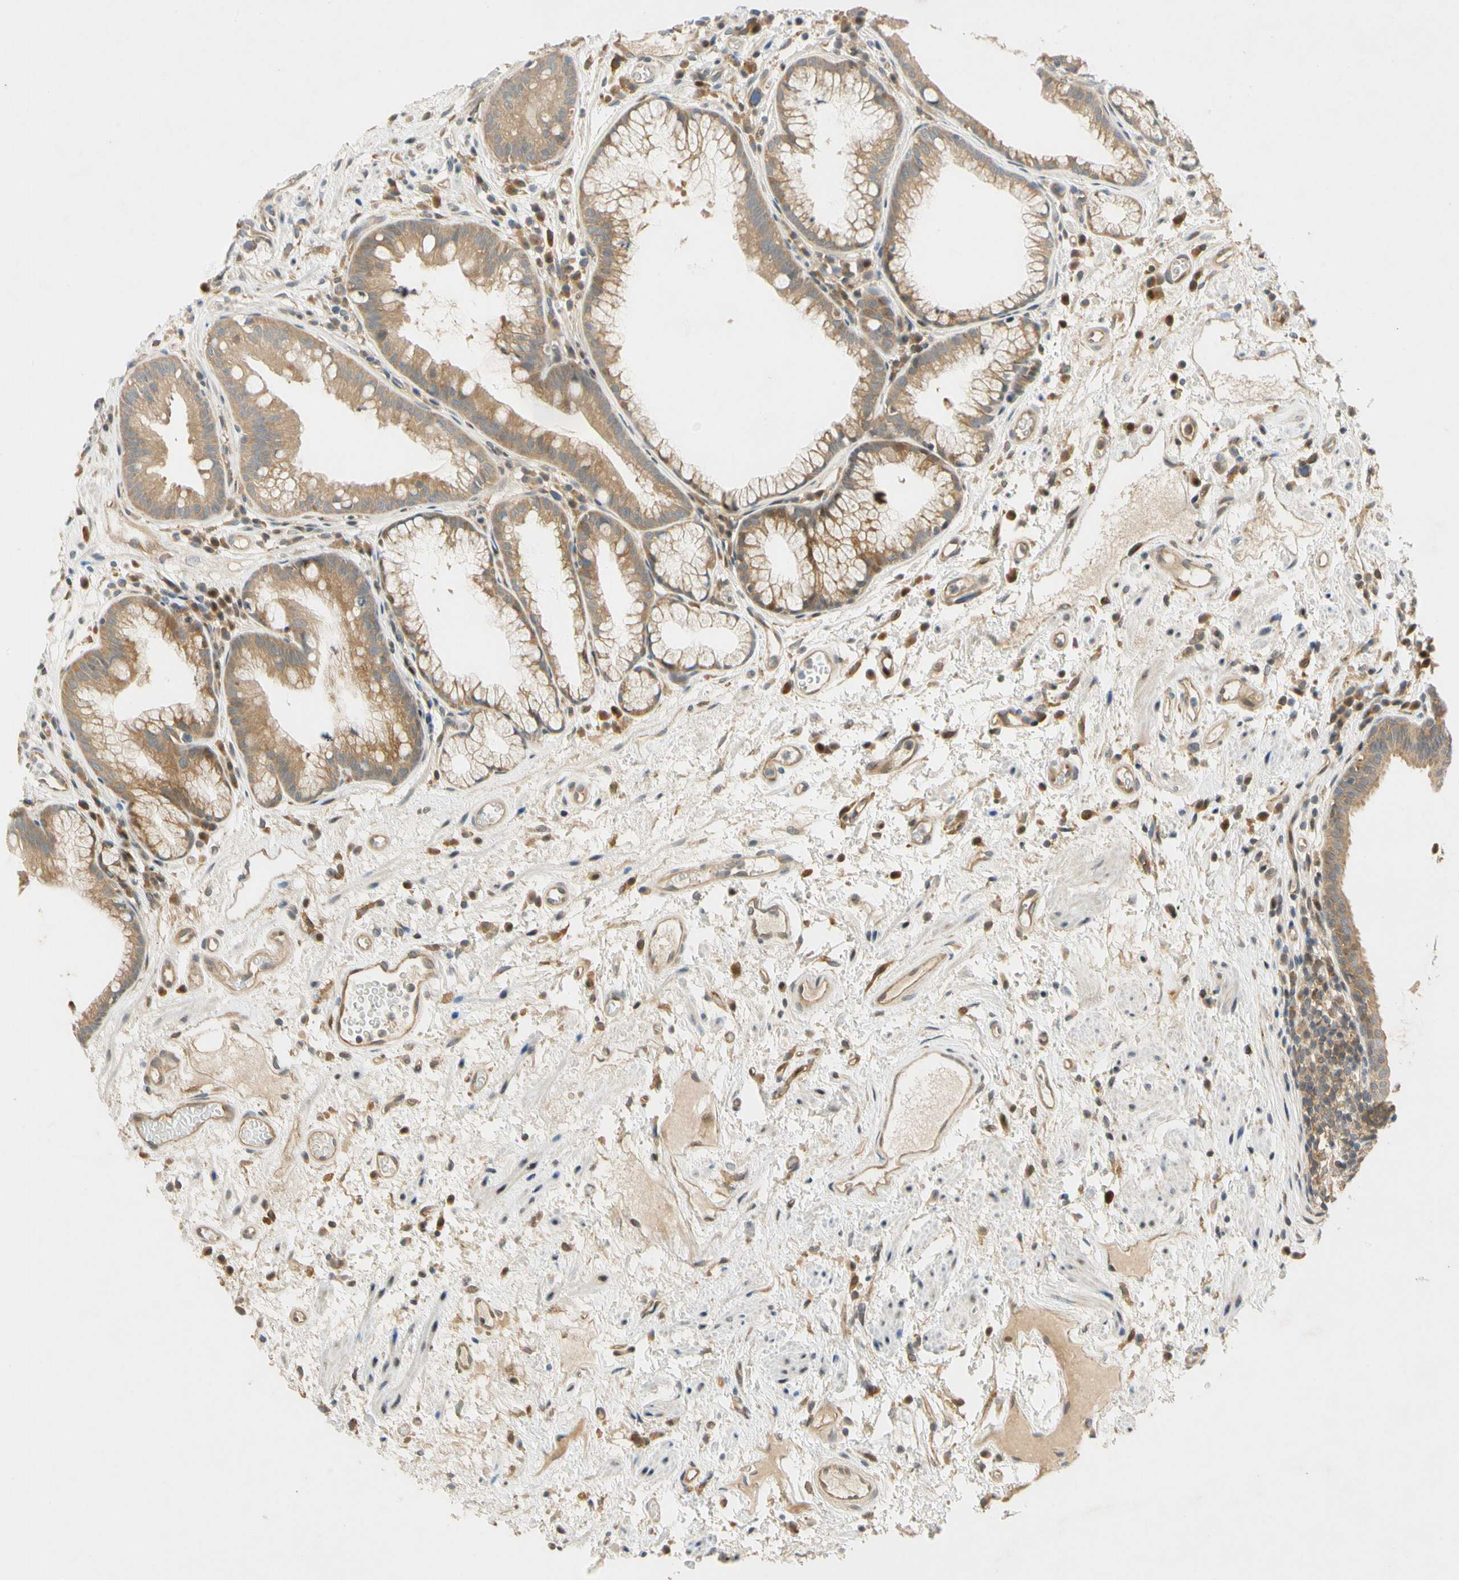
{"staining": {"intensity": "weak", "quantity": ">75%", "location": "cytoplasmic/membranous"}, "tissue": "stomach", "cell_type": "Glandular cells", "image_type": "normal", "snomed": [{"axis": "morphology", "description": "Normal tissue, NOS"}, {"axis": "topography", "description": "Stomach, upper"}], "caption": "IHC (DAB) staining of normal stomach demonstrates weak cytoplasmic/membranous protein expression in about >75% of glandular cells. The staining is performed using DAB (3,3'-diaminobenzidine) brown chromogen to label protein expression. The nuclei are counter-stained blue using hematoxylin.", "gene": "GATD1", "patient": {"sex": "male", "age": 72}}